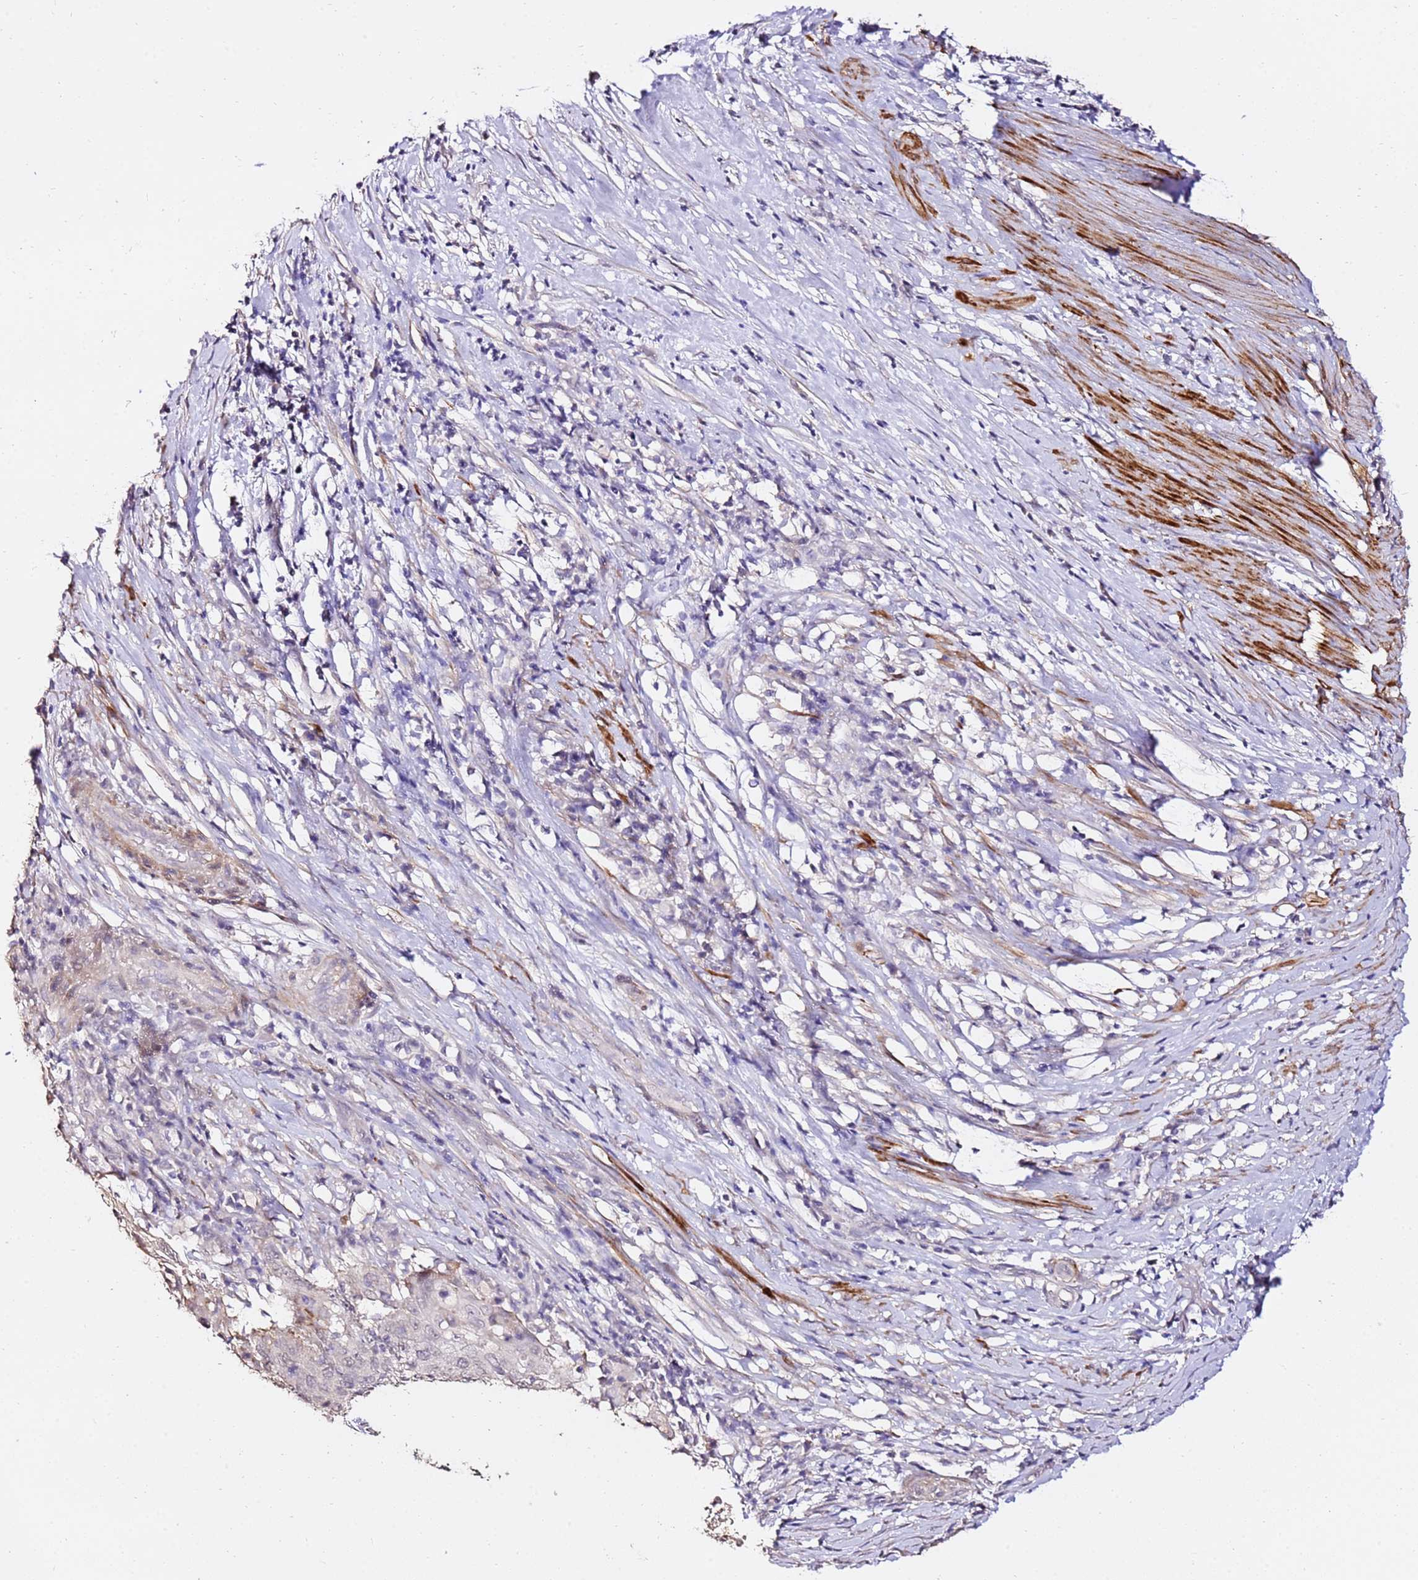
{"staining": {"intensity": "negative", "quantity": "none", "location": "none"}, "tissue": "cervical cancer", "cell_type": "Tumor cells", "image_type": "cancer", "snomed": [{"axis": "morphology", "description": "Squamous cell carcinoma, NOS"}, {"axis": "topography", "description": "Cervix"}], "caption": "The IHC histopathology image has no significant staining in tumor cells of cervical cancer (squamous cell carcinoma) tissue. Brightfield microscopy of immunohistochemistry (IHC) stained with DAB (brown) and hematoxylin (blue), captured at high magnification.", "gene": "ART5", "patient": {"sex": "female", "age": 39}}